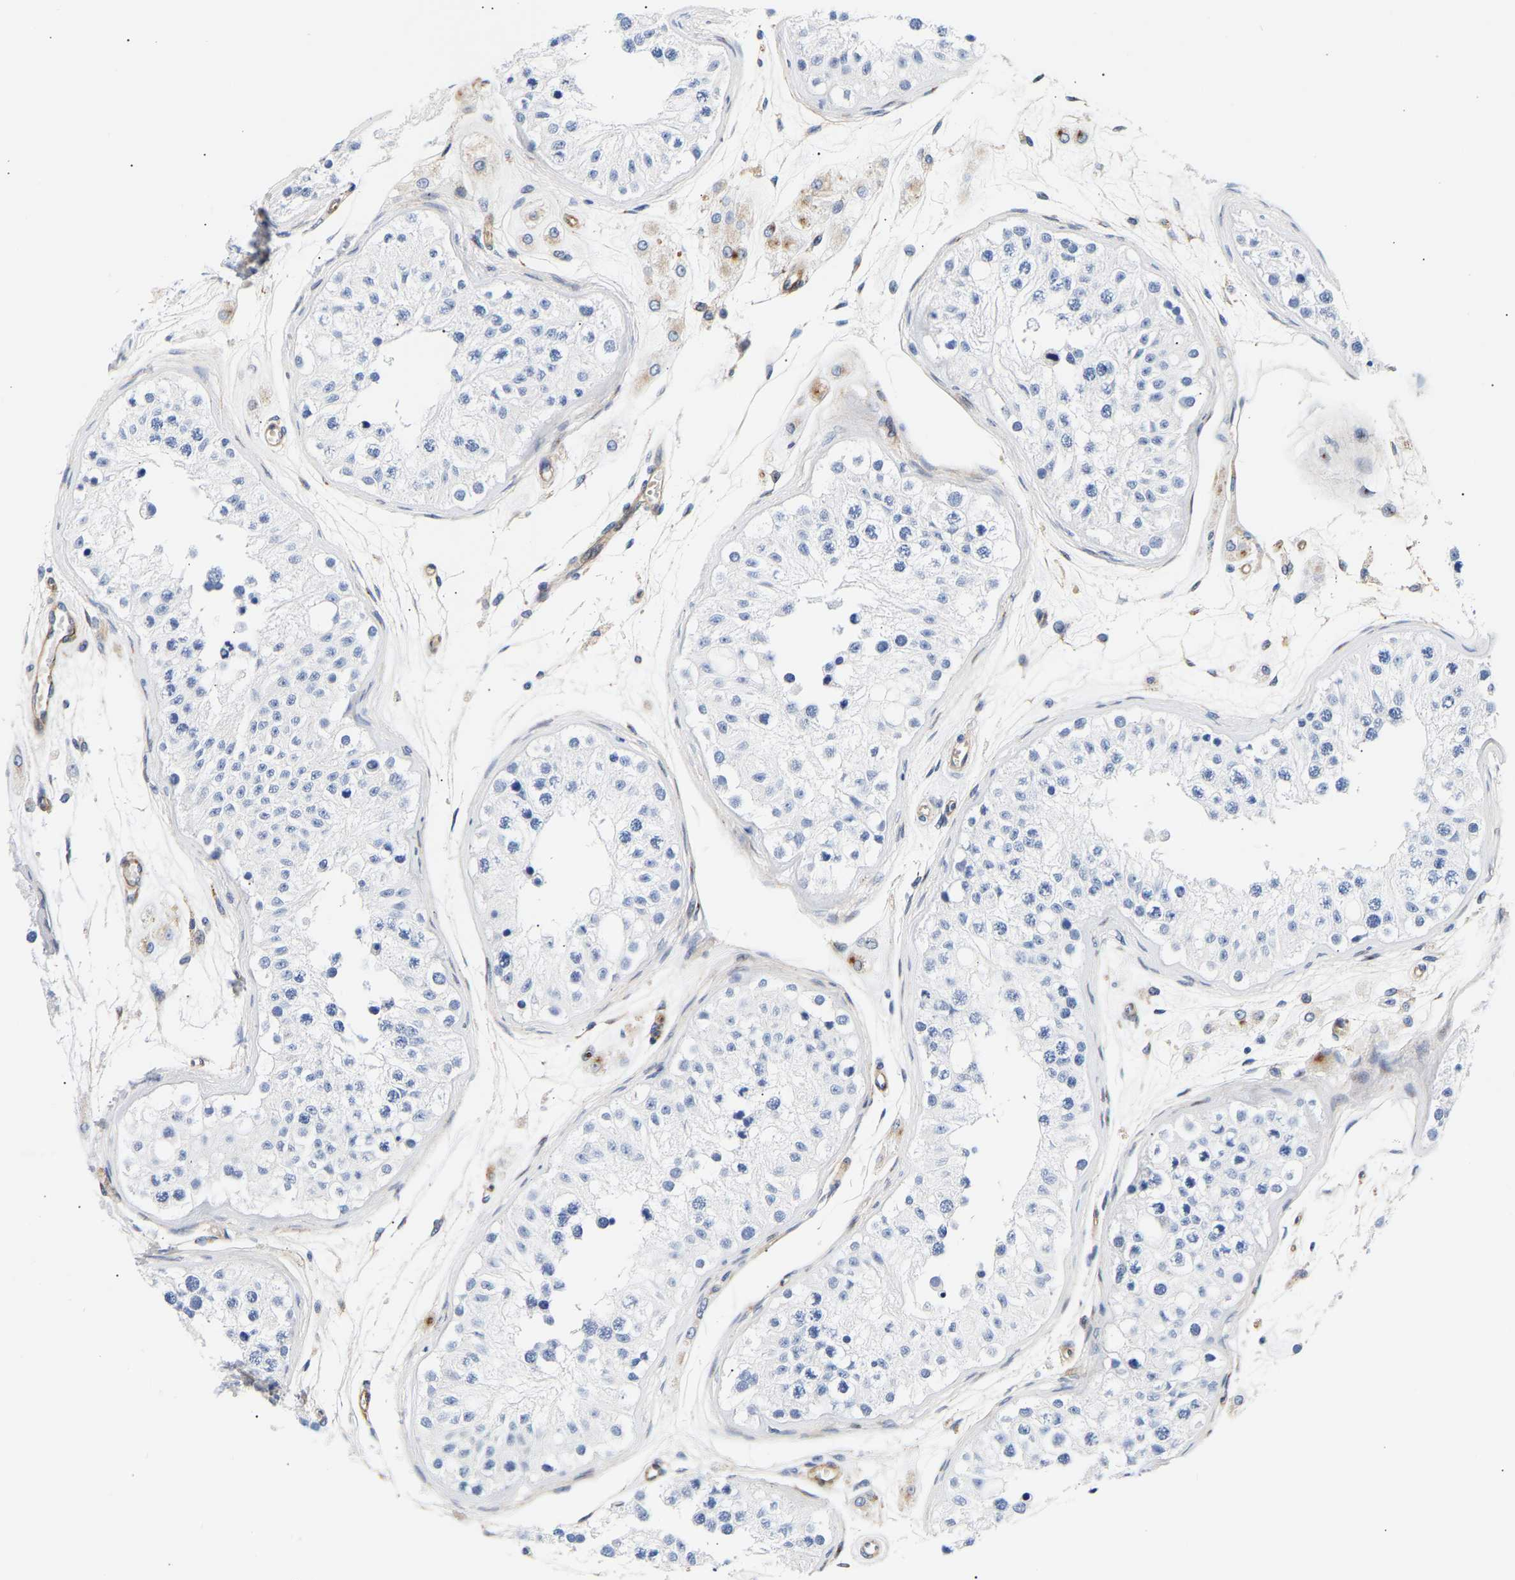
{"staining": {"intensity": "negative", "quantity": "none", "location": "none"}, "tissue": "testis", "cell_type": "Cells in seminiferous ducts", "image_type": "normal", "snomed": [{"axis": "morphology", "description": "Normal tissue, NOS"}, {"axis": "morphology", "description": "Adenocarcinoma, metastatic, NOS"}, {"axis": "topography", "description": "Testis"}], "caption": "This is a histopathology image of immunohistochemistry (IHC) staining of unremarkable testis, which shows no positivity in cells in seminiferous ducts. (Stains: DAB (3,3'-diaminobenzidine) IHC with hematoxylin counter stain, Microscopy: brightfield microscopy at high magnification).", "gene": "IGFBP7", "patient": {"sex": "male", "age": 26}}